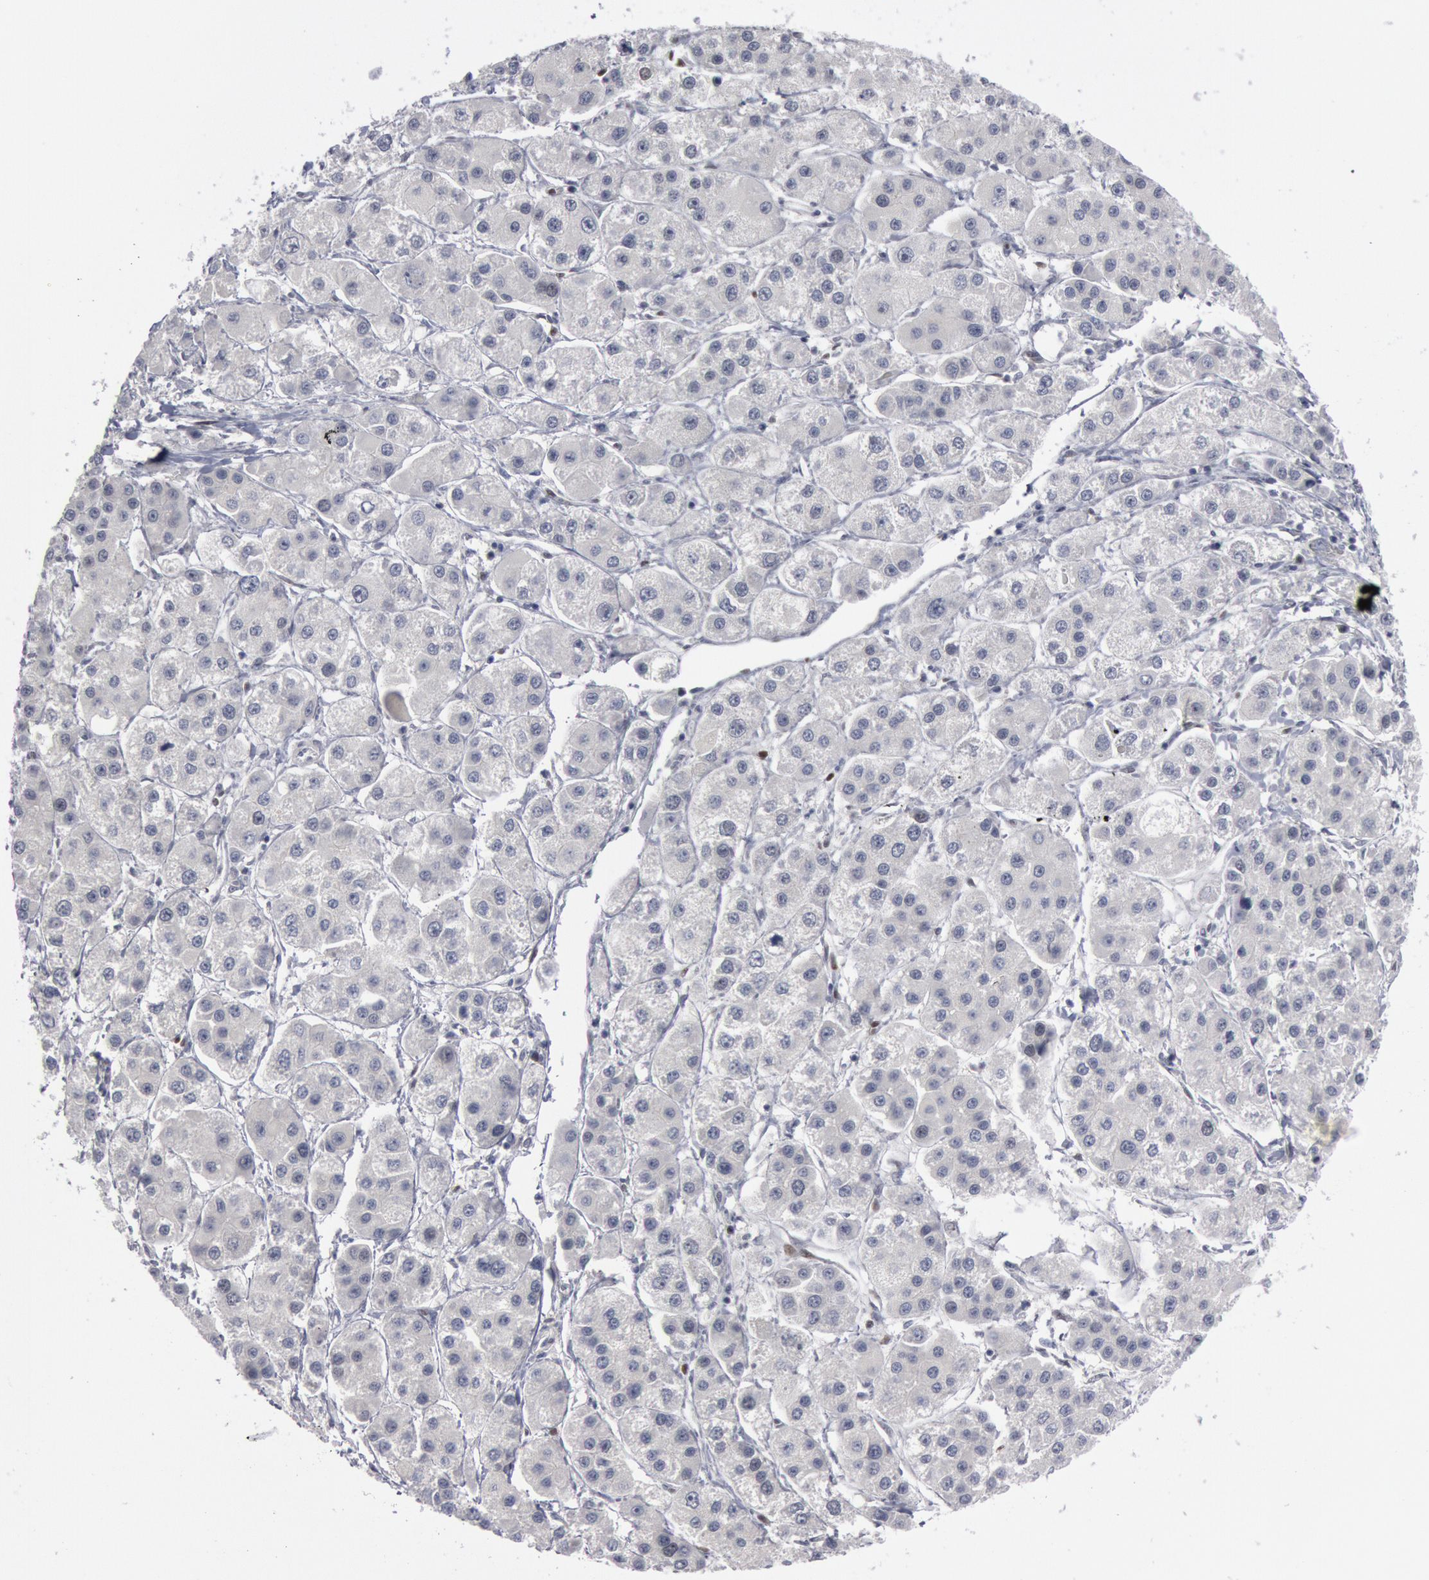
{"staining": {"intensity": "negative", "quantity": "none", "location": "none"}, "tissue": "liver cancer", "cell_type": "Tumor cells", "image_type": "cancer", "snomed": [{"axis": "morphology", "description": "Carcinoma, Hepatocellular, NOS"}, {"axis": "topography", "description": "Liver"}], "caption": "Tumor cells show no significant protein staining in liver cancer (hepatocellular carcinoma). (DAB immunohistochemistry with hematoxylin counter stain).", "gene": "WDHD1", "patient": {"sex": "female", "age": 85}}